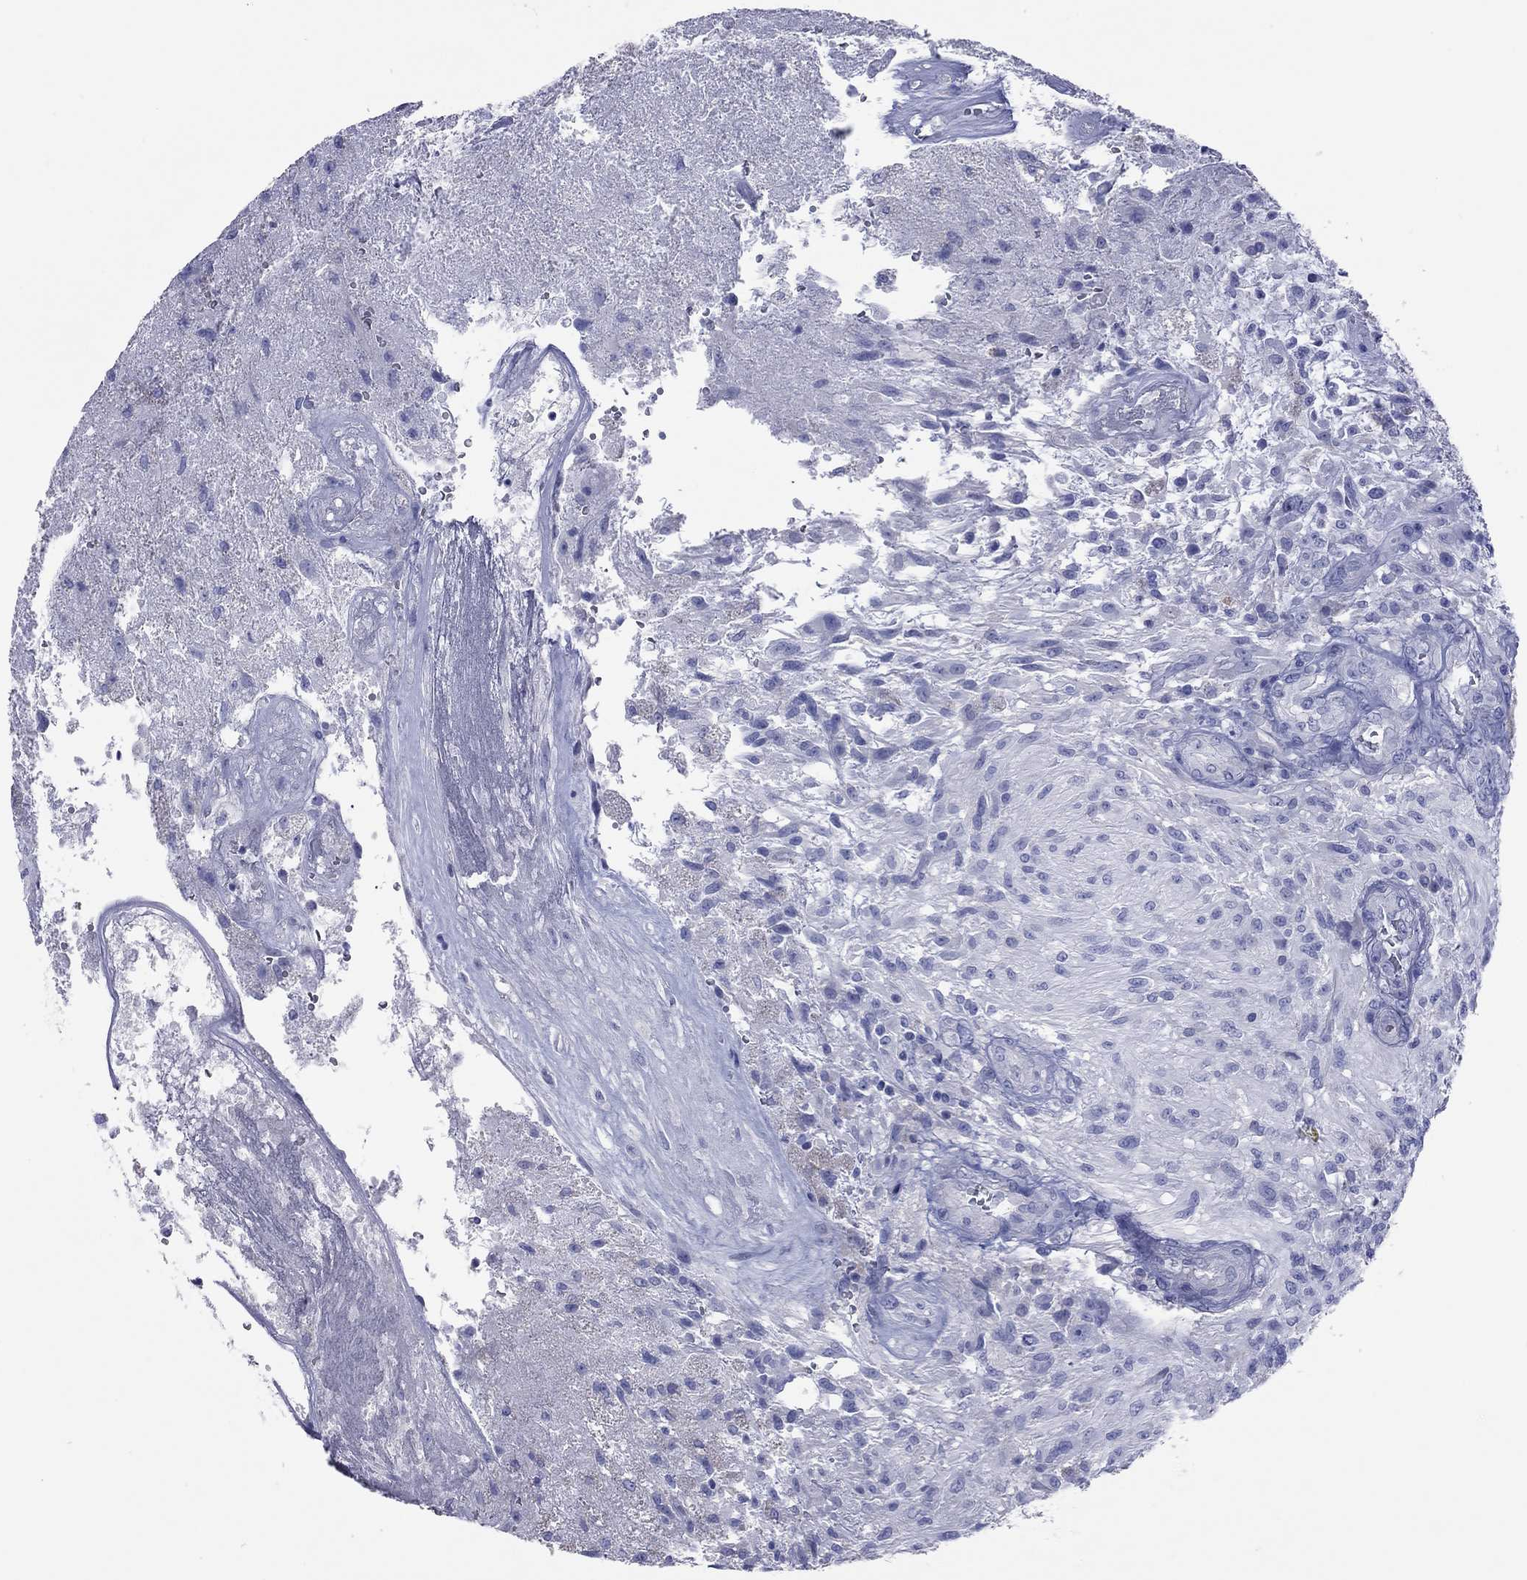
{"staining": {"intensity": "negative", "quantity": "none", "location": "none"}, "tissue": "glioma", "cell_type": "Tumor cells", "image_type": "cancer", "snomed": [{"axis": "morphology", "description": "Glioma, malignant, High grade"}, {"axis": "topography", "description": "Brain"}], "caption": "High magnification brightfield microscopy of malignant glioma (high-grade) stained with DAB (brown) and counterstained with hematoxylin (blue): tumor cells show no significant staining.", "gene": "ACTL7B", "patient": {"sex": "male", "age": 56}}